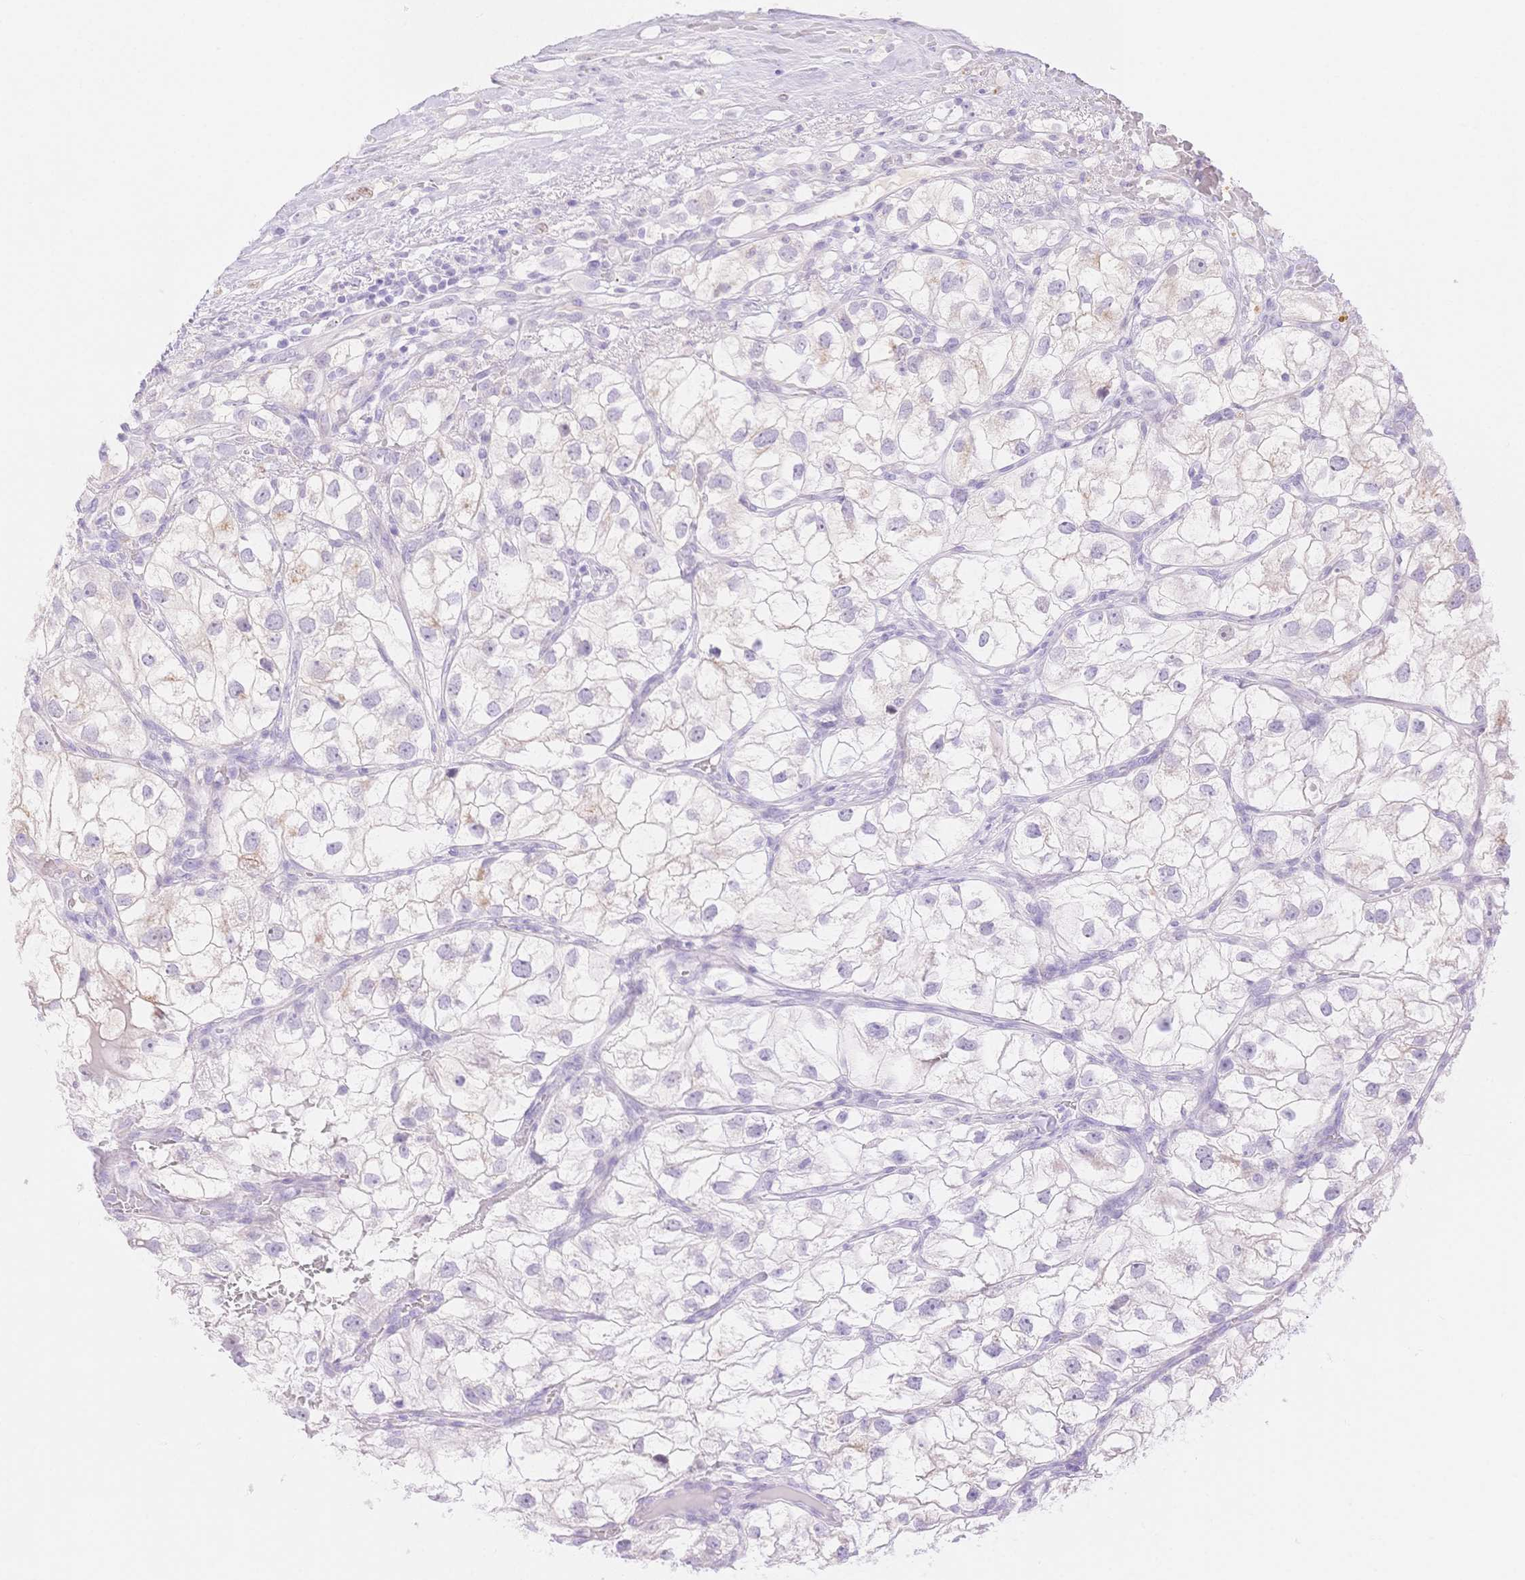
{"staining": {"intensity": "weak", "quantity": "25%-75%", "location": "cytoplasmic/membranous"}, "tissue": "renal cancer", "cell_type": "Tumor cells", "image_type": "cancer", "snomed": [{"axis": "morphology", "description": "Adenocarcinoma, NOS"}, {"axis": "topography", "description": "Kidney"}], "caption": "An IHC histopathology image of neoplastic tissue is shown. Protein staining in brown labels weak cytoplasmic/membranous positivity in renal cancer (adenocarcinoma) within tumor cells.", "gene": "WDR54", "patient": {"sex": "male", "age": 59}}